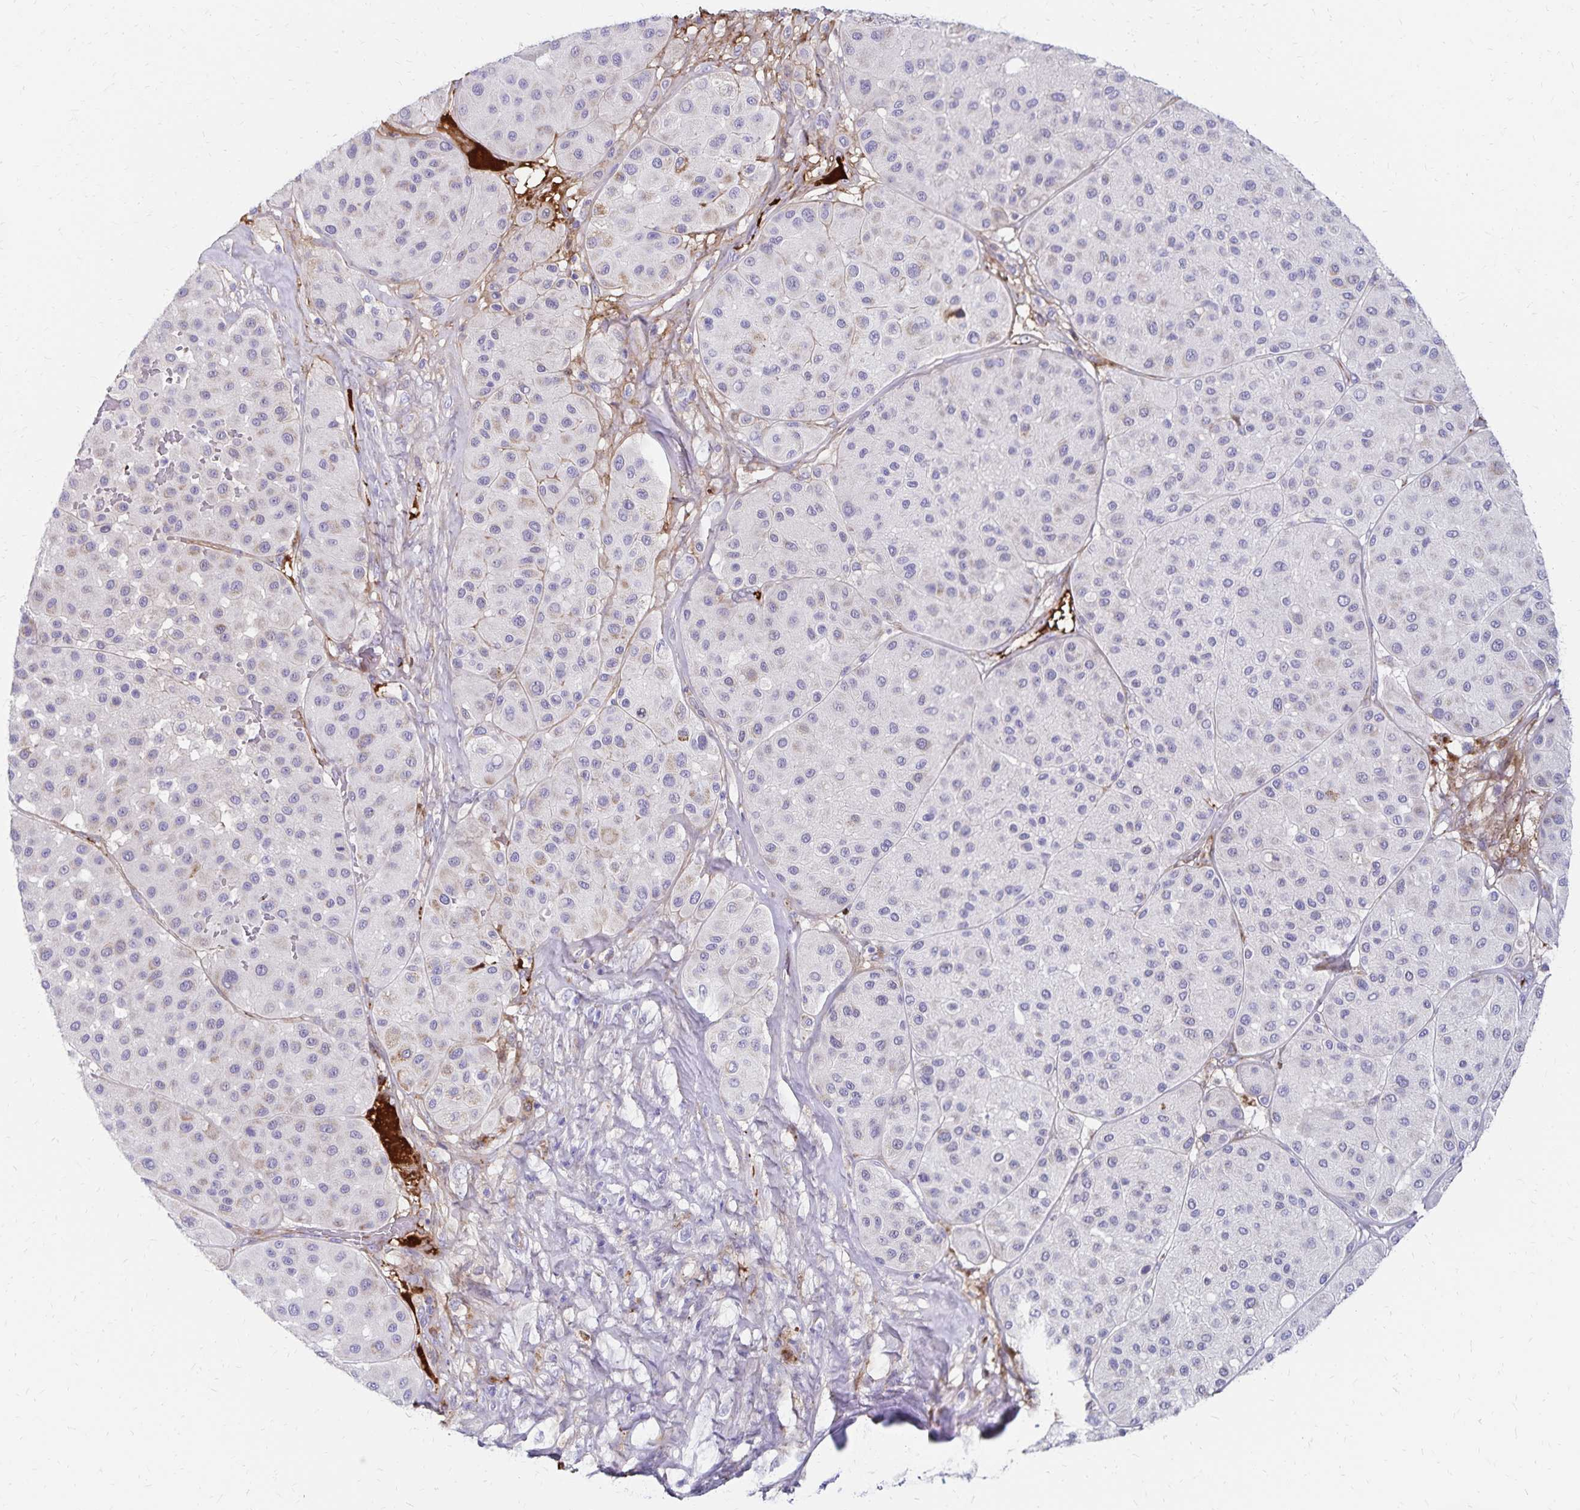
{"staining": {"intensity": "negative", "quantity": "none", "location": "none"}, "tissue": "melanoma", "cell_type": "Tumor cells", "image_type": "cancer", "snomed": [{"axis": "morphology", "description": "Malignant melanoma, Metastatic site"}, {"axis": "topography", "description": "Smooth muscle"}], "caption": "This photomicrograph is of melanoma stained with IHC to label a protein in brown with the nuclei are counter-stained blue. There is no positivity in tumor cells.", "gene": "NECAP1", "patient": {"sex": "male", "age": 41}}